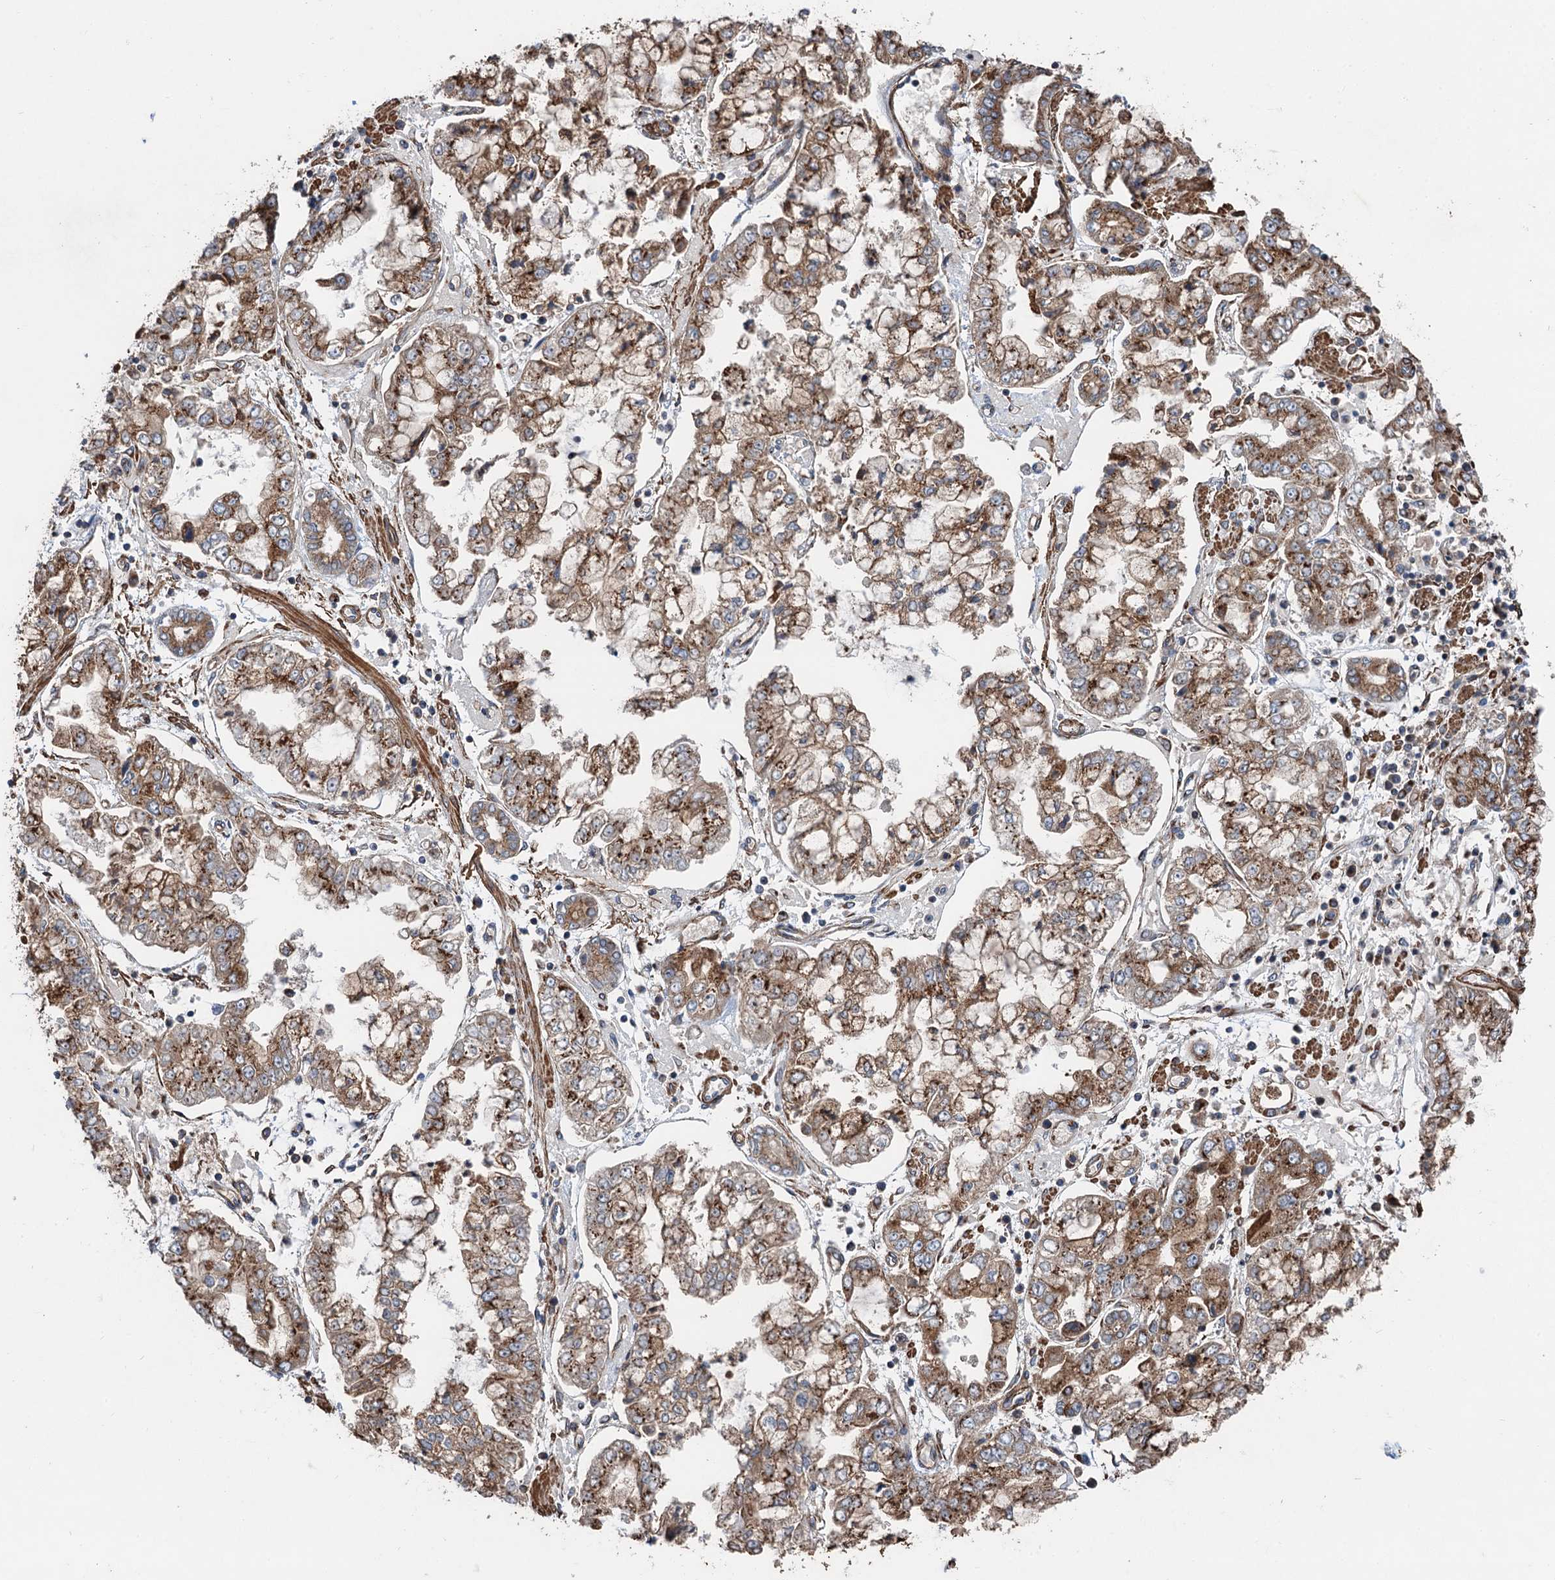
{"staining": {"intensity": "moderate", "quantity": ">75%", "location": "cytoplasmic/membranous"}, "tissue": "stomach cancer", "cell_type": "Tumor cells", "image_type": "cancer", "snomed": [{"axis": "morphology", "description": "Adenocarcinoma, NOS"}, {"axis": "topography", "description": "Stomach"}], "caption": "Immunohistochemical staining of stomach adenocarcinoma reveals medium levels of moderate cytoplasmic/membranous positivity in approximately >75% of tumor cells. The protein of interest is shown in brown color, while the nuclei are stained blue.", "gene": "ANKRD26", "patient": {"sex": "male", "age": 76}}